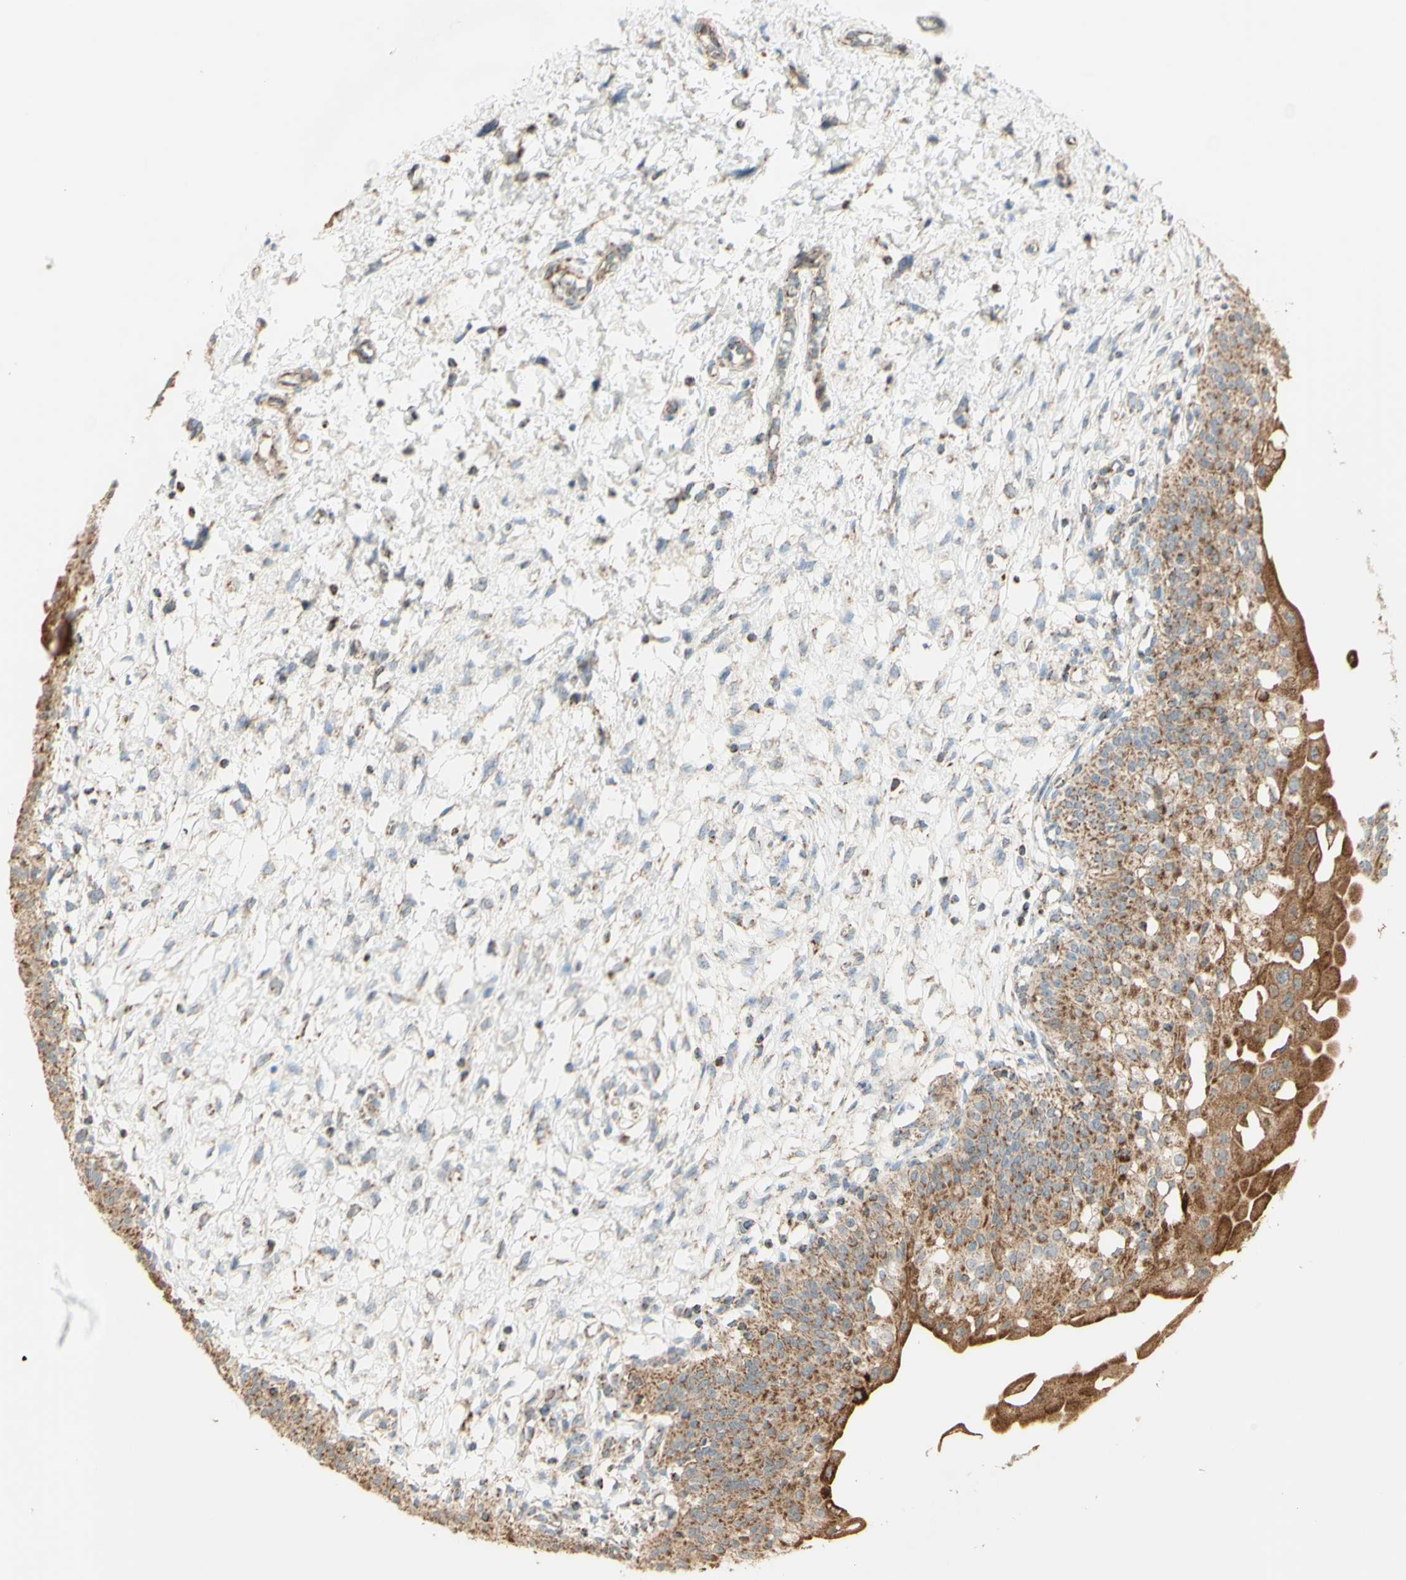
{"staining": {"intensity": "moderate", "quantity": ">75%", "location": "cytoplasmic/membranous"}, "tissue": "urinary bladder", "cell_type": "Urothelial cells", "image_type": "normal", "snomed": [{"axis": "morphology", "description": "Normal tissue, NOS"}, {"axis": "topography", "description": "Urinary bladder"}], "caption": "Protein expression analysis of unremarkable urinary bladder shows moderate cytoplasmic/membranous positivity in about >75% of urothelial cells. (DAB IHC with brightfield microscopy, high magnification).", "gene": "LETM1", "patient": {"sex": "male", "age": 55}}